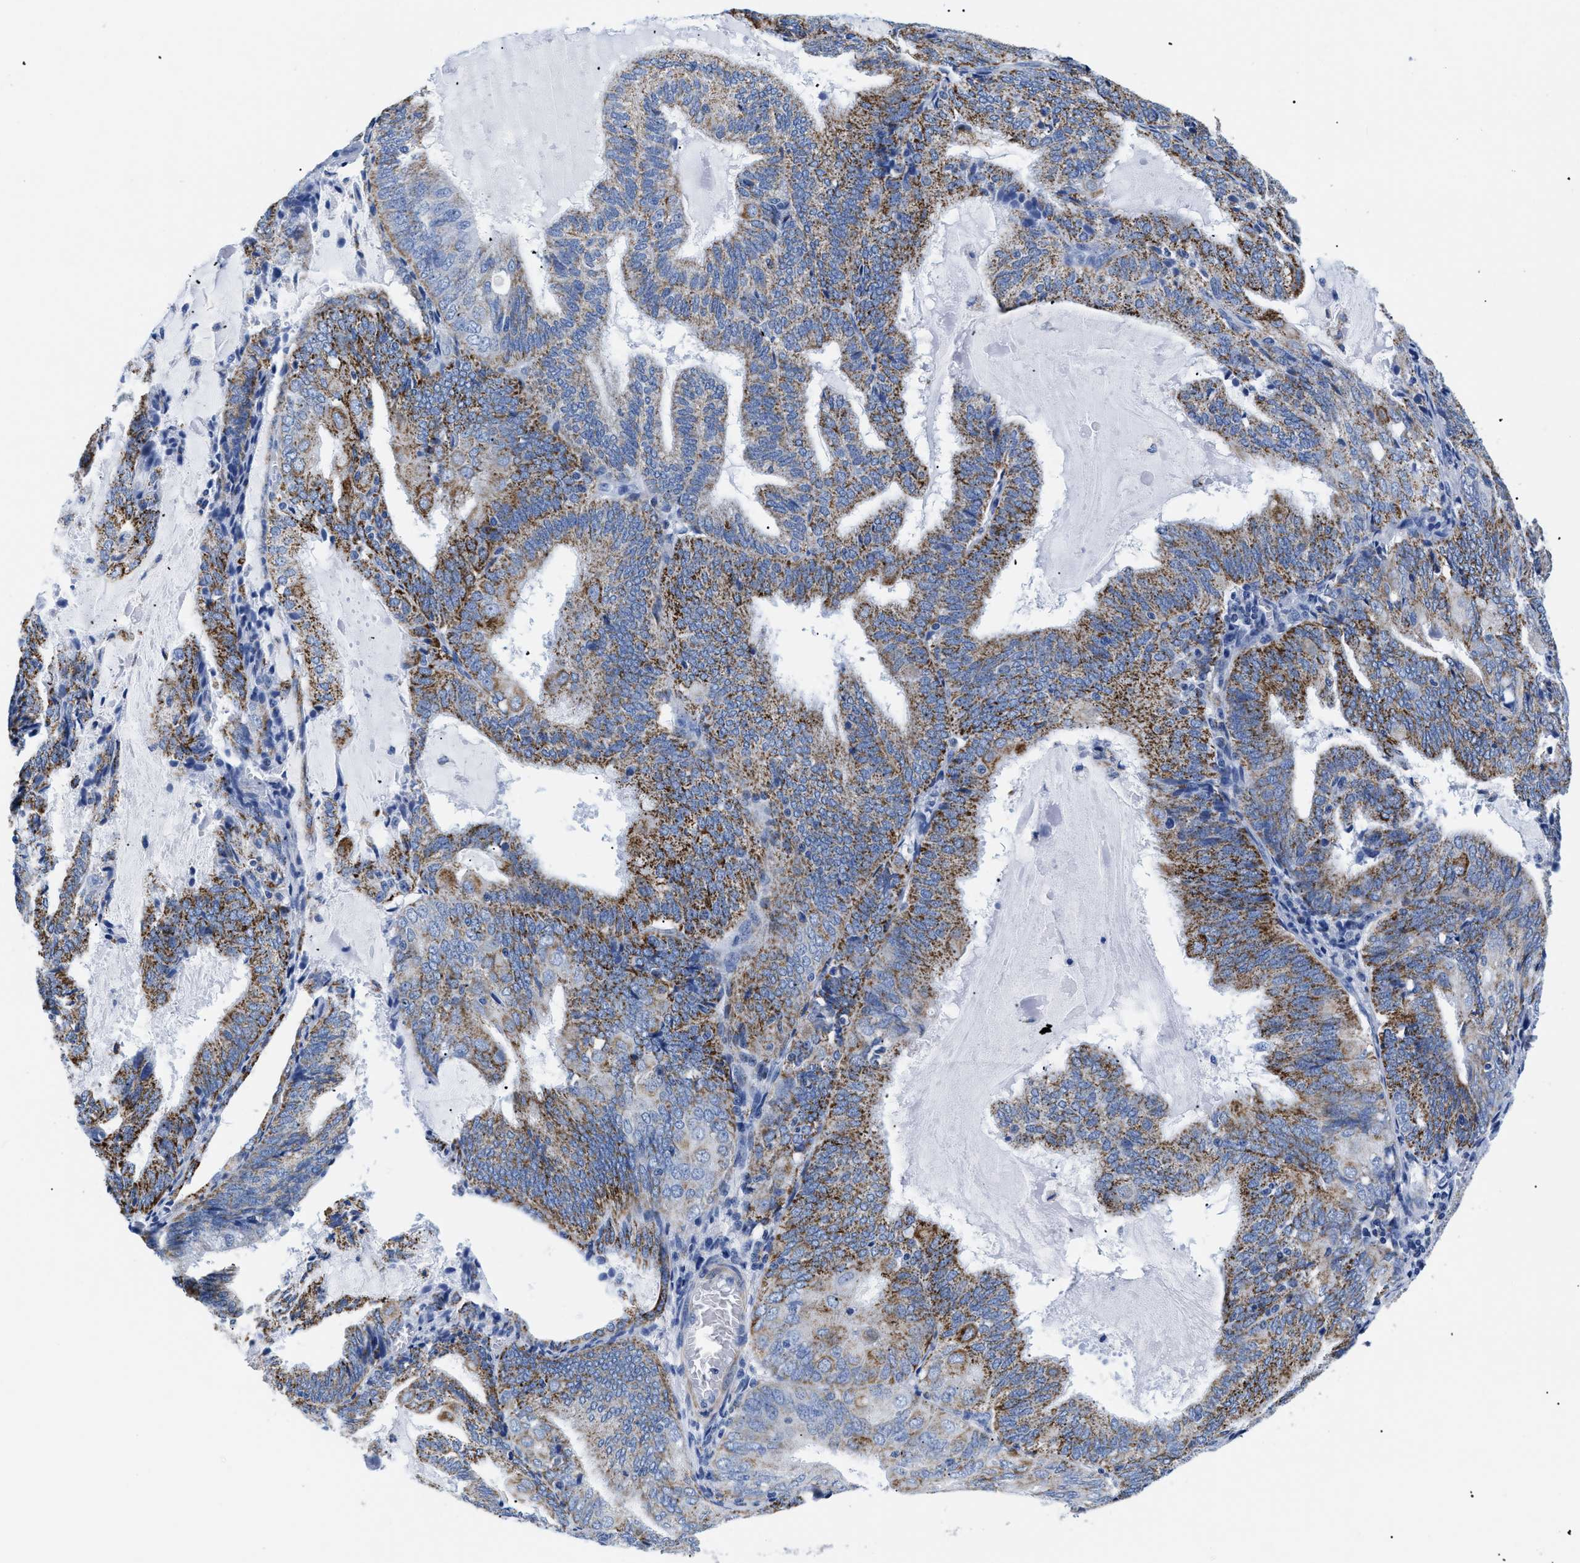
{"staining": {"intensity": "strong", "quantity": "25%-75%", "location": "cytoplasmic/membranous"}, "tissue": "endometrial cancer", "cell_type": "Tumor cells", "image_type": "cancer", "snomed": [{"axis": "morphology", "description": "Adenocarcinoma, NOS"}, {"axis": "topography", "description": "Endometrium"}], "caption": "A photomicrograph of adenocarcinoma (endometrial) stained for a protein shows strong cytoplasmic/membranous brown staining in tumor cells.", "gene": "GPR149", "patient": {"sex": "female", "age": 81}}